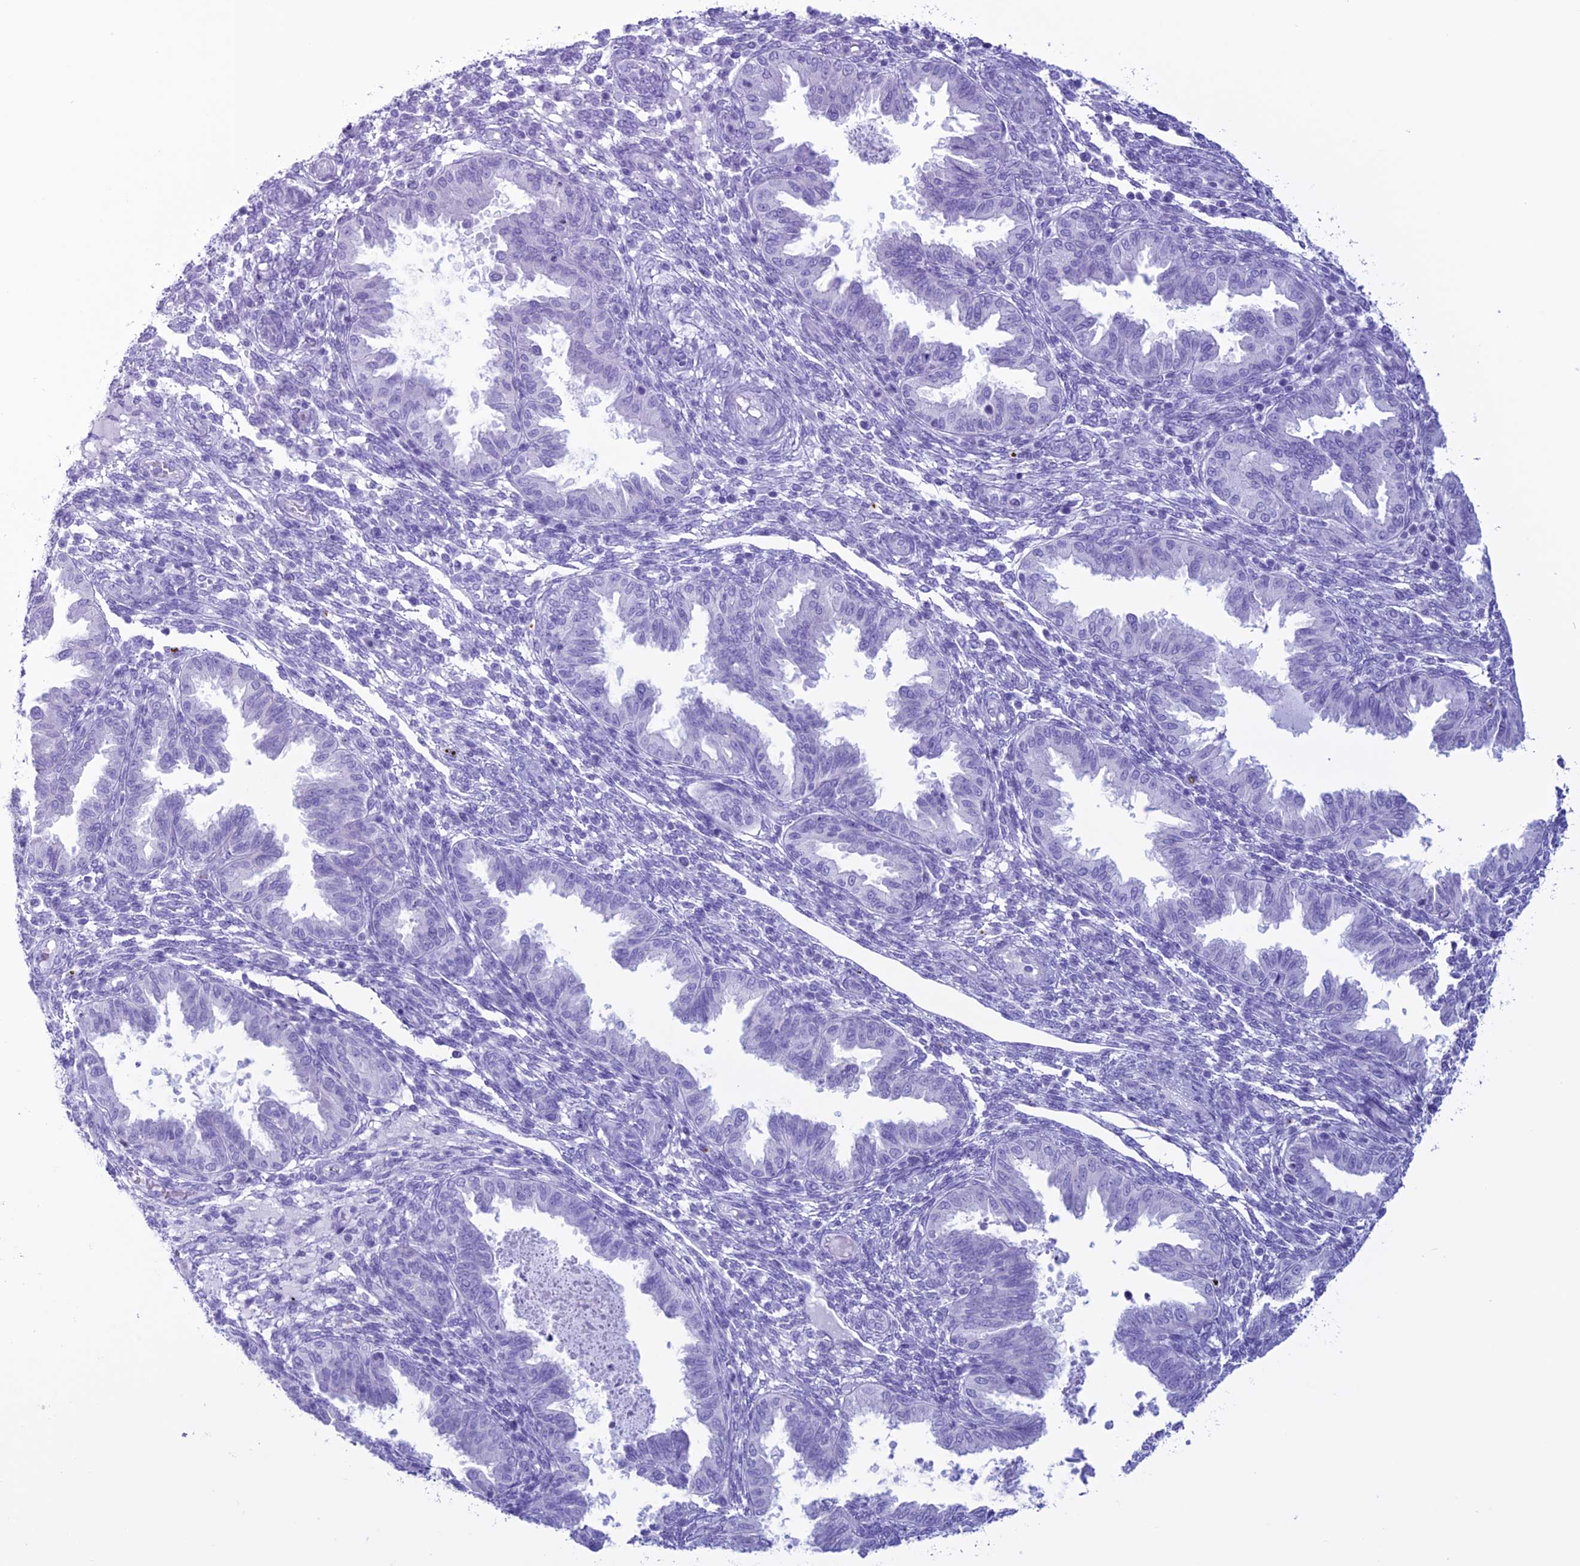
{"staining": {"intensity": "negative", "quantity": "none", "location": "none"}, "tissue": "endometrium", "cell_type": "Cells in endometrial stroma", "image_type": "normal", "snomed": [{"axis": "morphology", "description": "Normal tissue, NOS"}, {"axis": "topography", "description": "Endometrium"}], "caption": "An image of human endometrium is negative for staining in cells in endometrial stroma. (IHC, brightfield microscopy, high magnification).", "gene": "MZB1", "patient": {"sex": "female", "age": 33}}